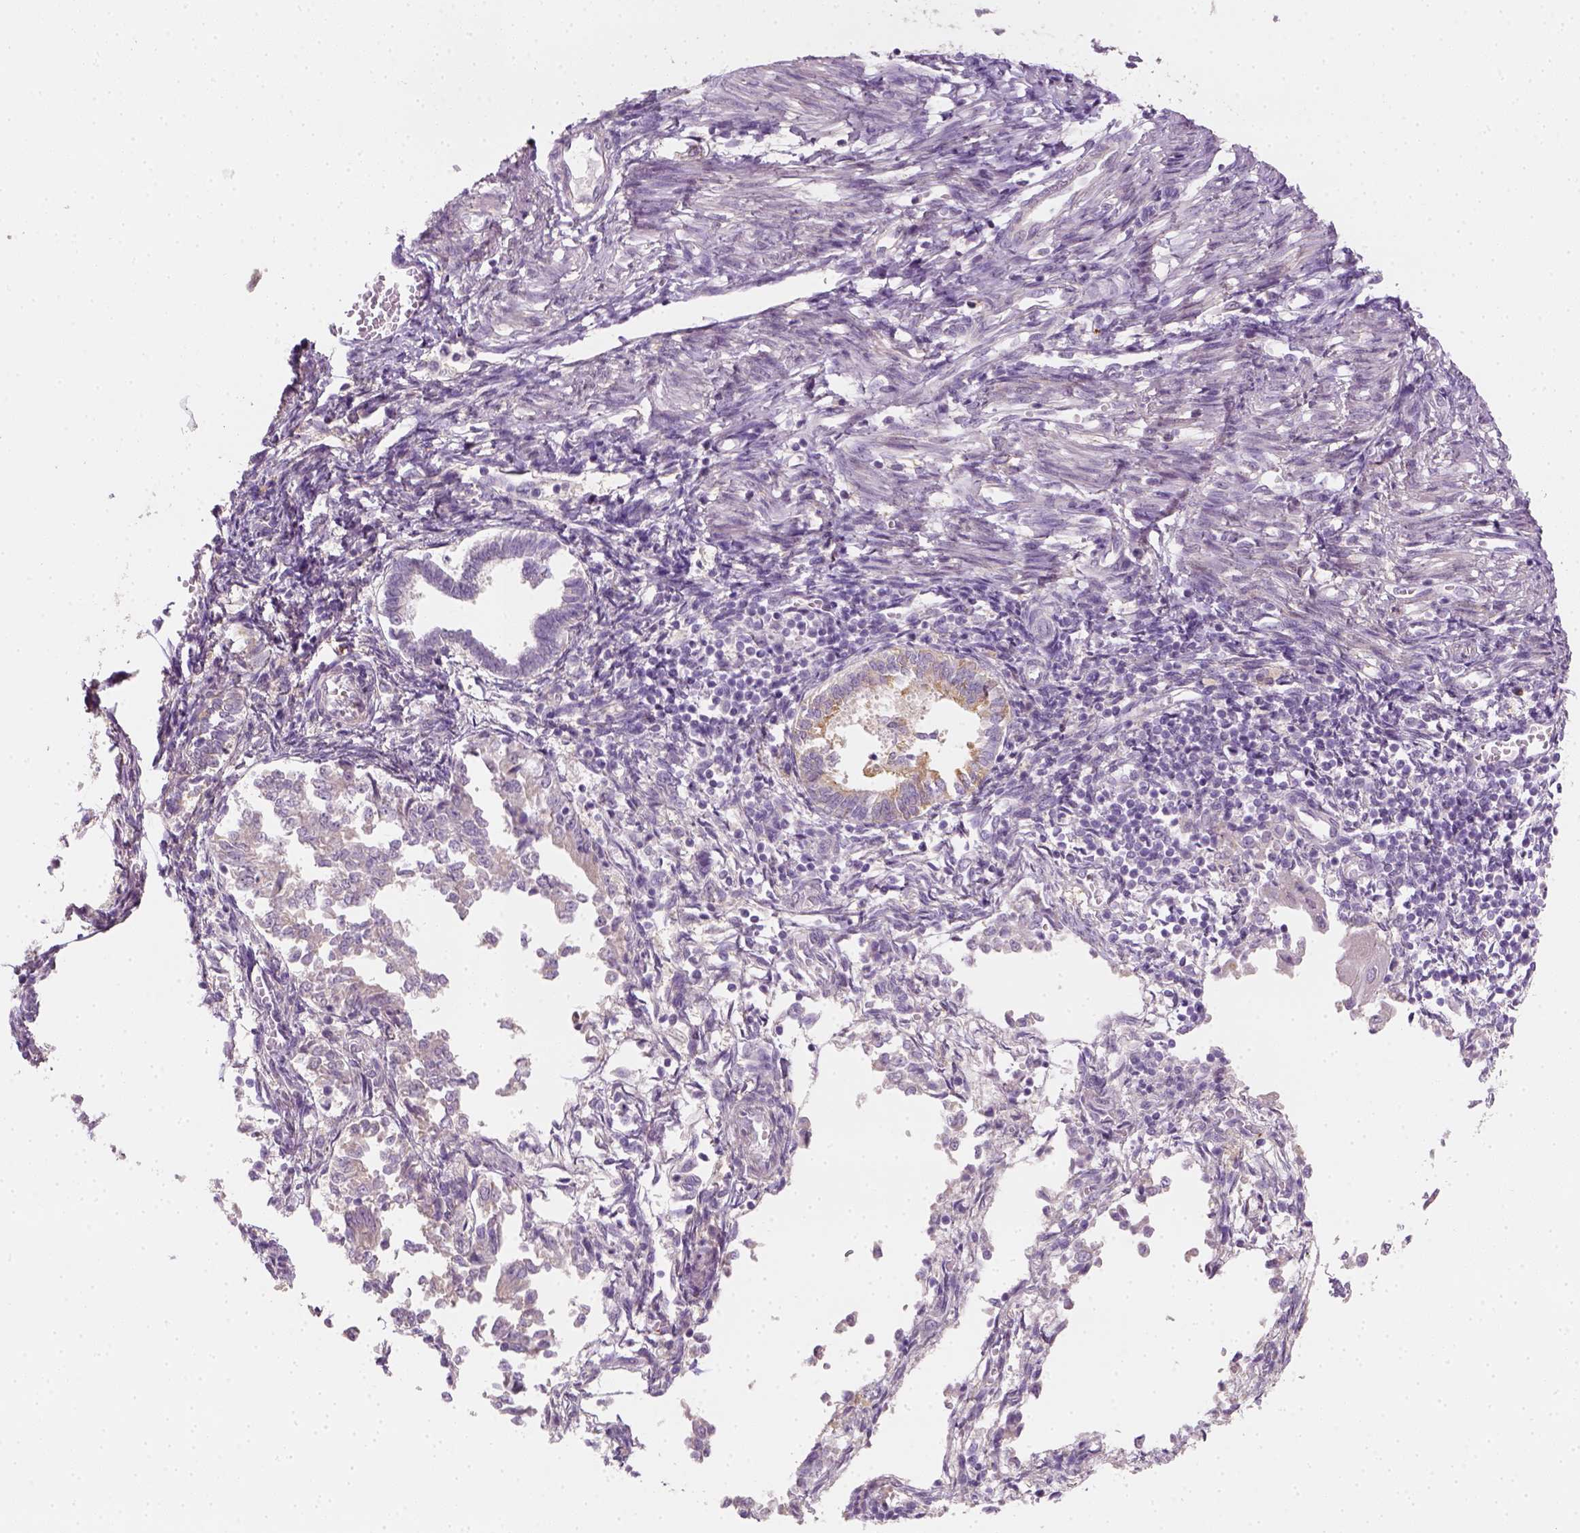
{"staining": {"intensity": "negative", "quantity": "none", "location": "none"}, "tissue": "endometrial cancer", "cell_type": "Tumor cells", "image_type": "cancer", "snomed": [{"axis": "morphology", "description": "Adenocarcinoma, NOS"}, {"axis": "topography", "description": "Endometrium"}], "caption": "DAB immunohistochemical staining of endometrial adenocarcinoma demonstrates no significant positivity in tumor cells.", "gene": "FAM163B", "patient": {"sex": "female", "age": 65}}